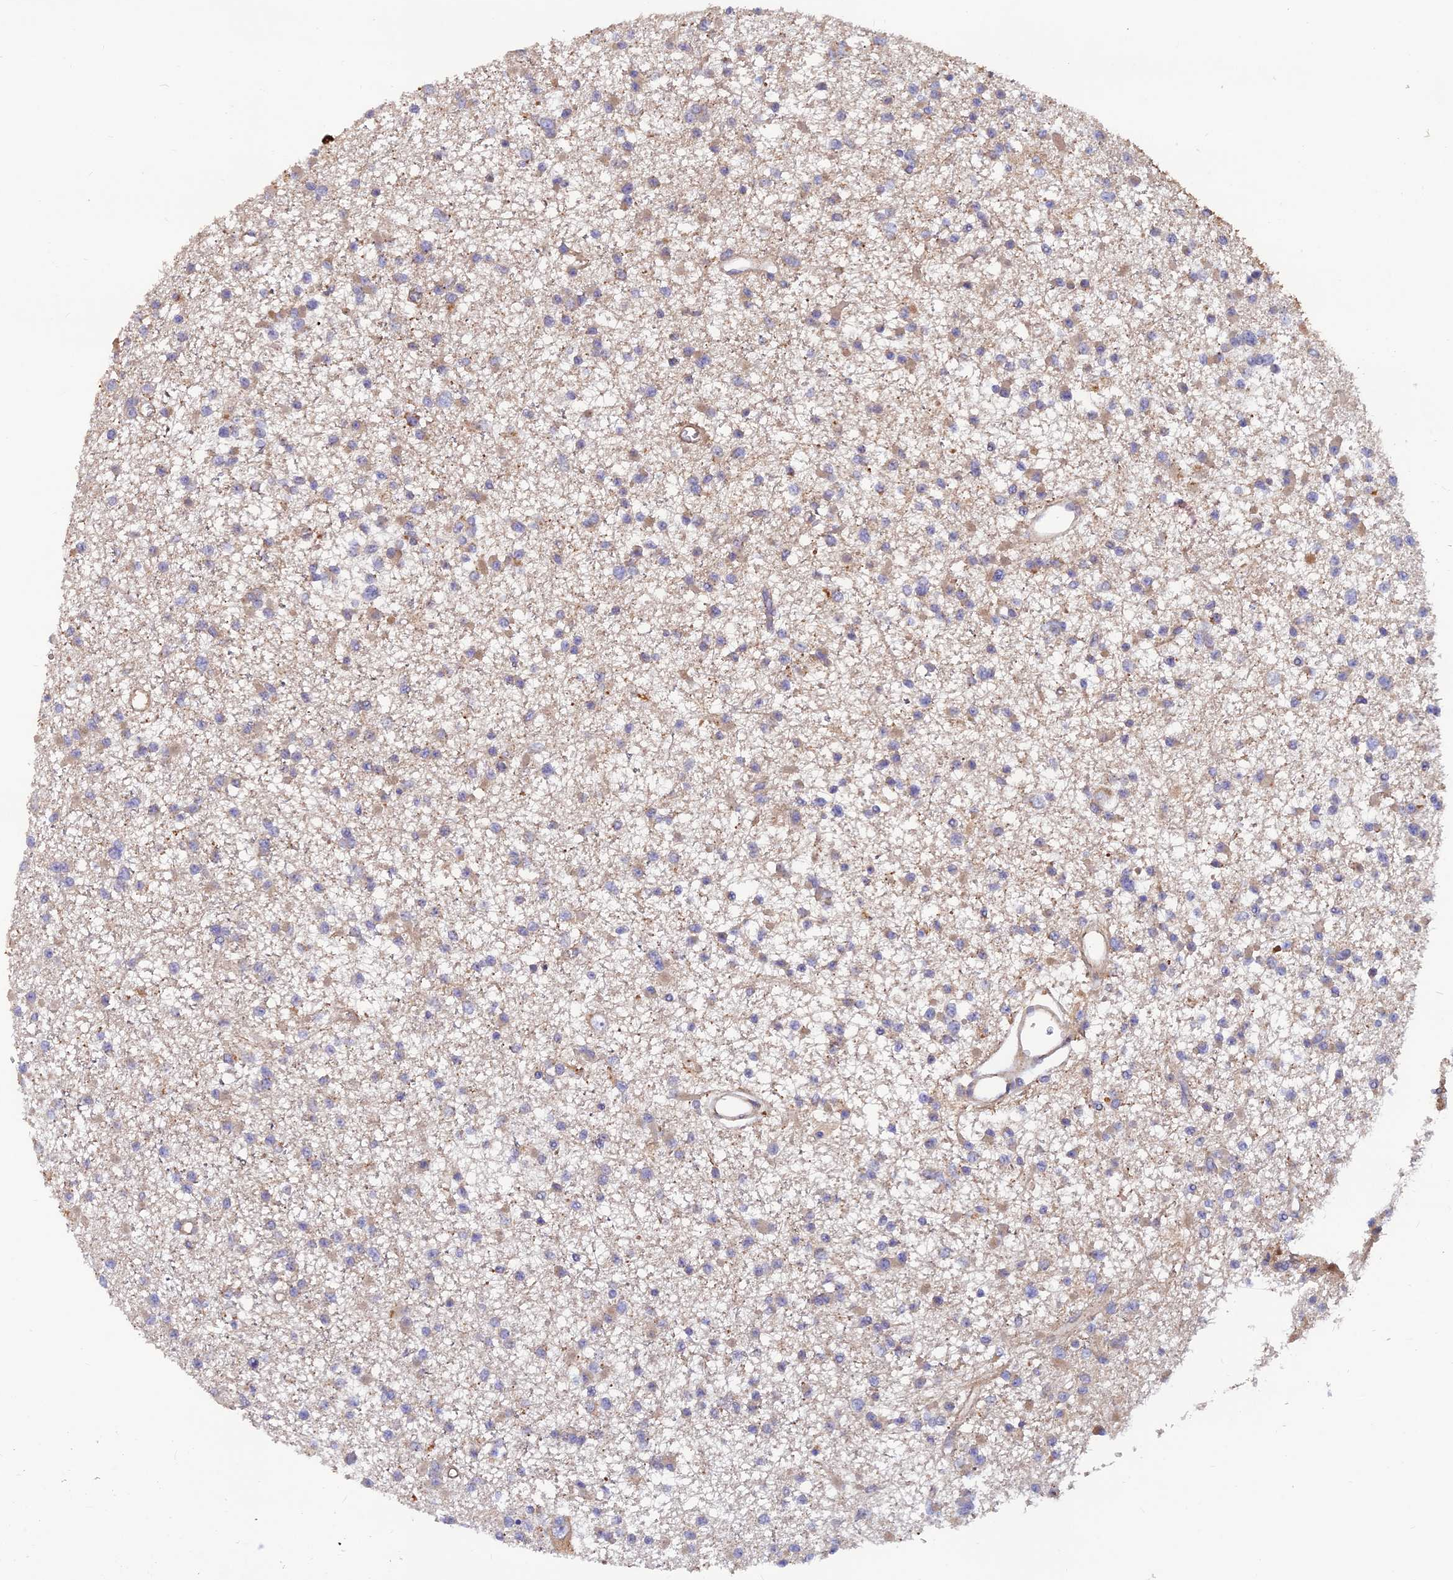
{"staining": {"intensity": "weak", "quantity": "<25%", "location": "cytoplasmic/membranous"}, "tissue": "glioma", "cell_type": "Tumor cells", "image_type": "cancer", "snomed": [{"axis": "morphology", "description": "Glioma, malignant, Low grade"}, {"axis": "topography", "description": "Brain"}], "caption": "This is an immunohistochemistry histopathology image of low-grade glioma (malignant). There is no expression in tumor cells.", "gene": "GMCL1", "patient": {"sex": "female", "age": 22}}